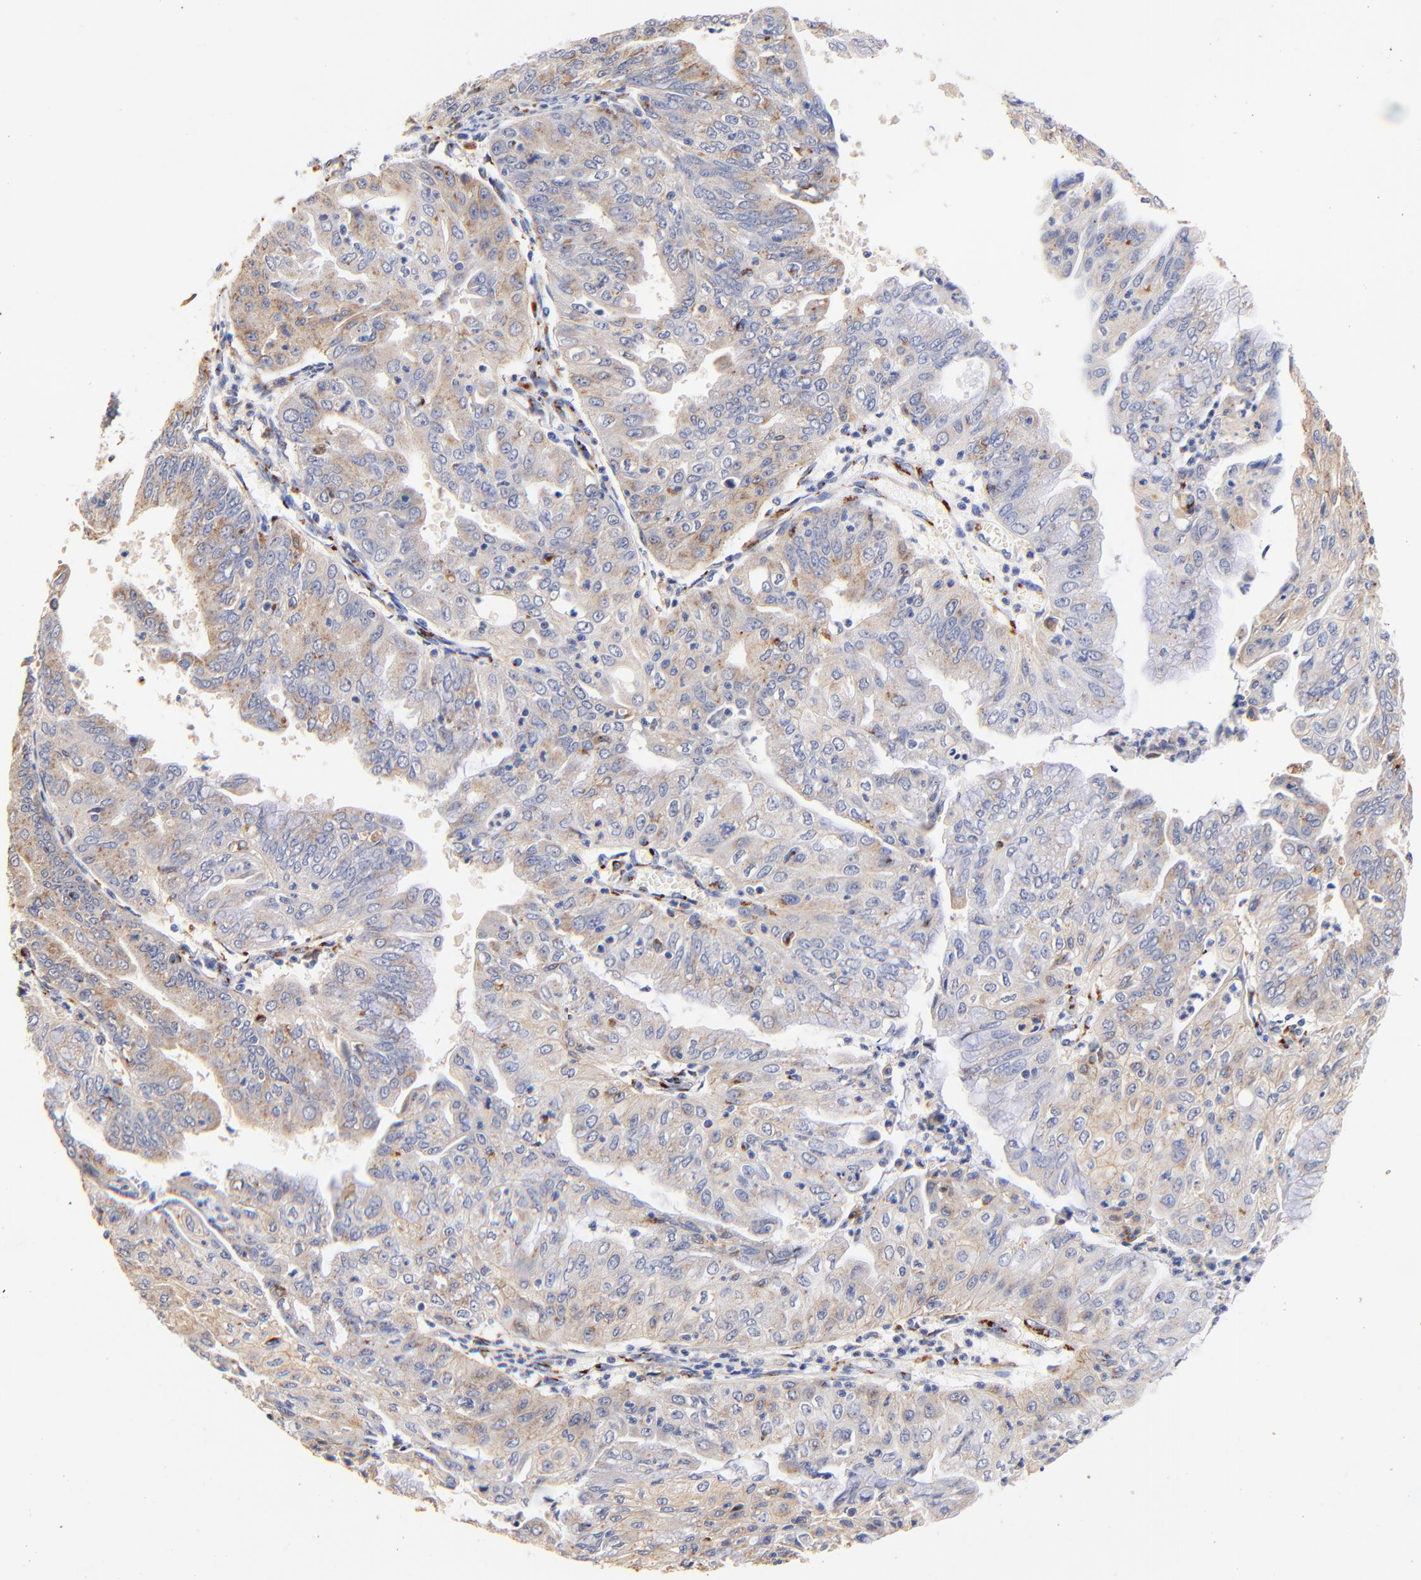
{"staining": {"intensity": "weak", "quantity": ">75%", "location": "cytoplasmic/membranous"}, "tissue": "endometrial cancer", "cell_type": "Tumor cells", "image_type": "cancer", "snomed": [{"axis": "morphology", "description": "Adenocarcinoma, NOS"}, {"axis": "topography", "description": "Endometrium"}], "caption": "Protein staining reveals weak cytoplasmic/membranous positivity in approximately >75% of tumor cells in endometrial cancer.", "gene": "FMNL3", "patient": {"sex": "female", "age": 79}}